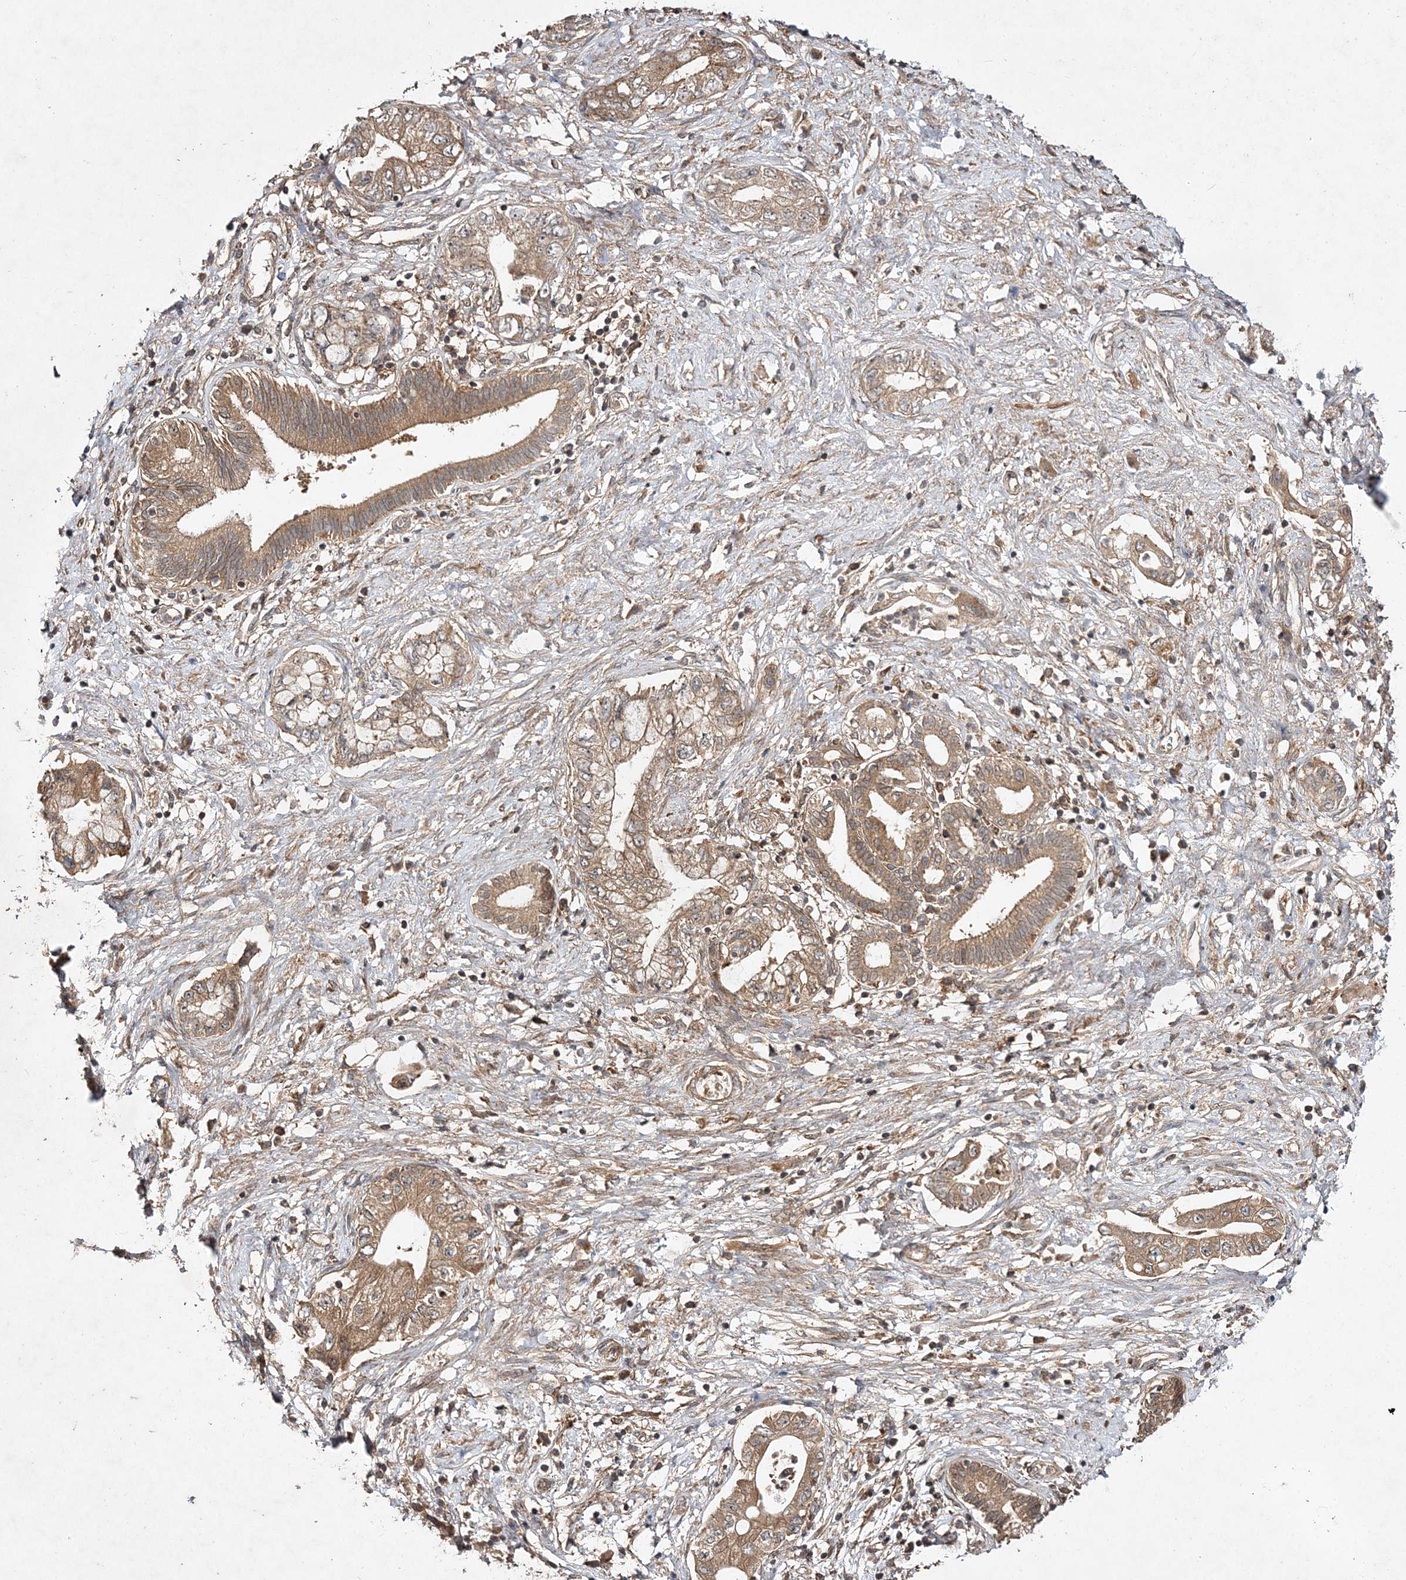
{"staining": {"intensity": "moderate", "quantity": ">75%", "location": "cytoplasmic/membranous"}, "tissue": "pancreatic cancer", "cell_type": "Tumor cells", "image_type": "cancer", "snomed": [{"axis": "morphology", "description": "Adenocarcinoma, NOS"}, {"axis": "topography", "description": "Pancreas"}], "caption": "Protein staining exhibits moderate cytoplasmic/membranous staining in approximately >75% of tumor cells in adenocarcinoma (pancreatic).", "gene": "TMEM9B", "patient": {"sex": "female", "age": 73}}